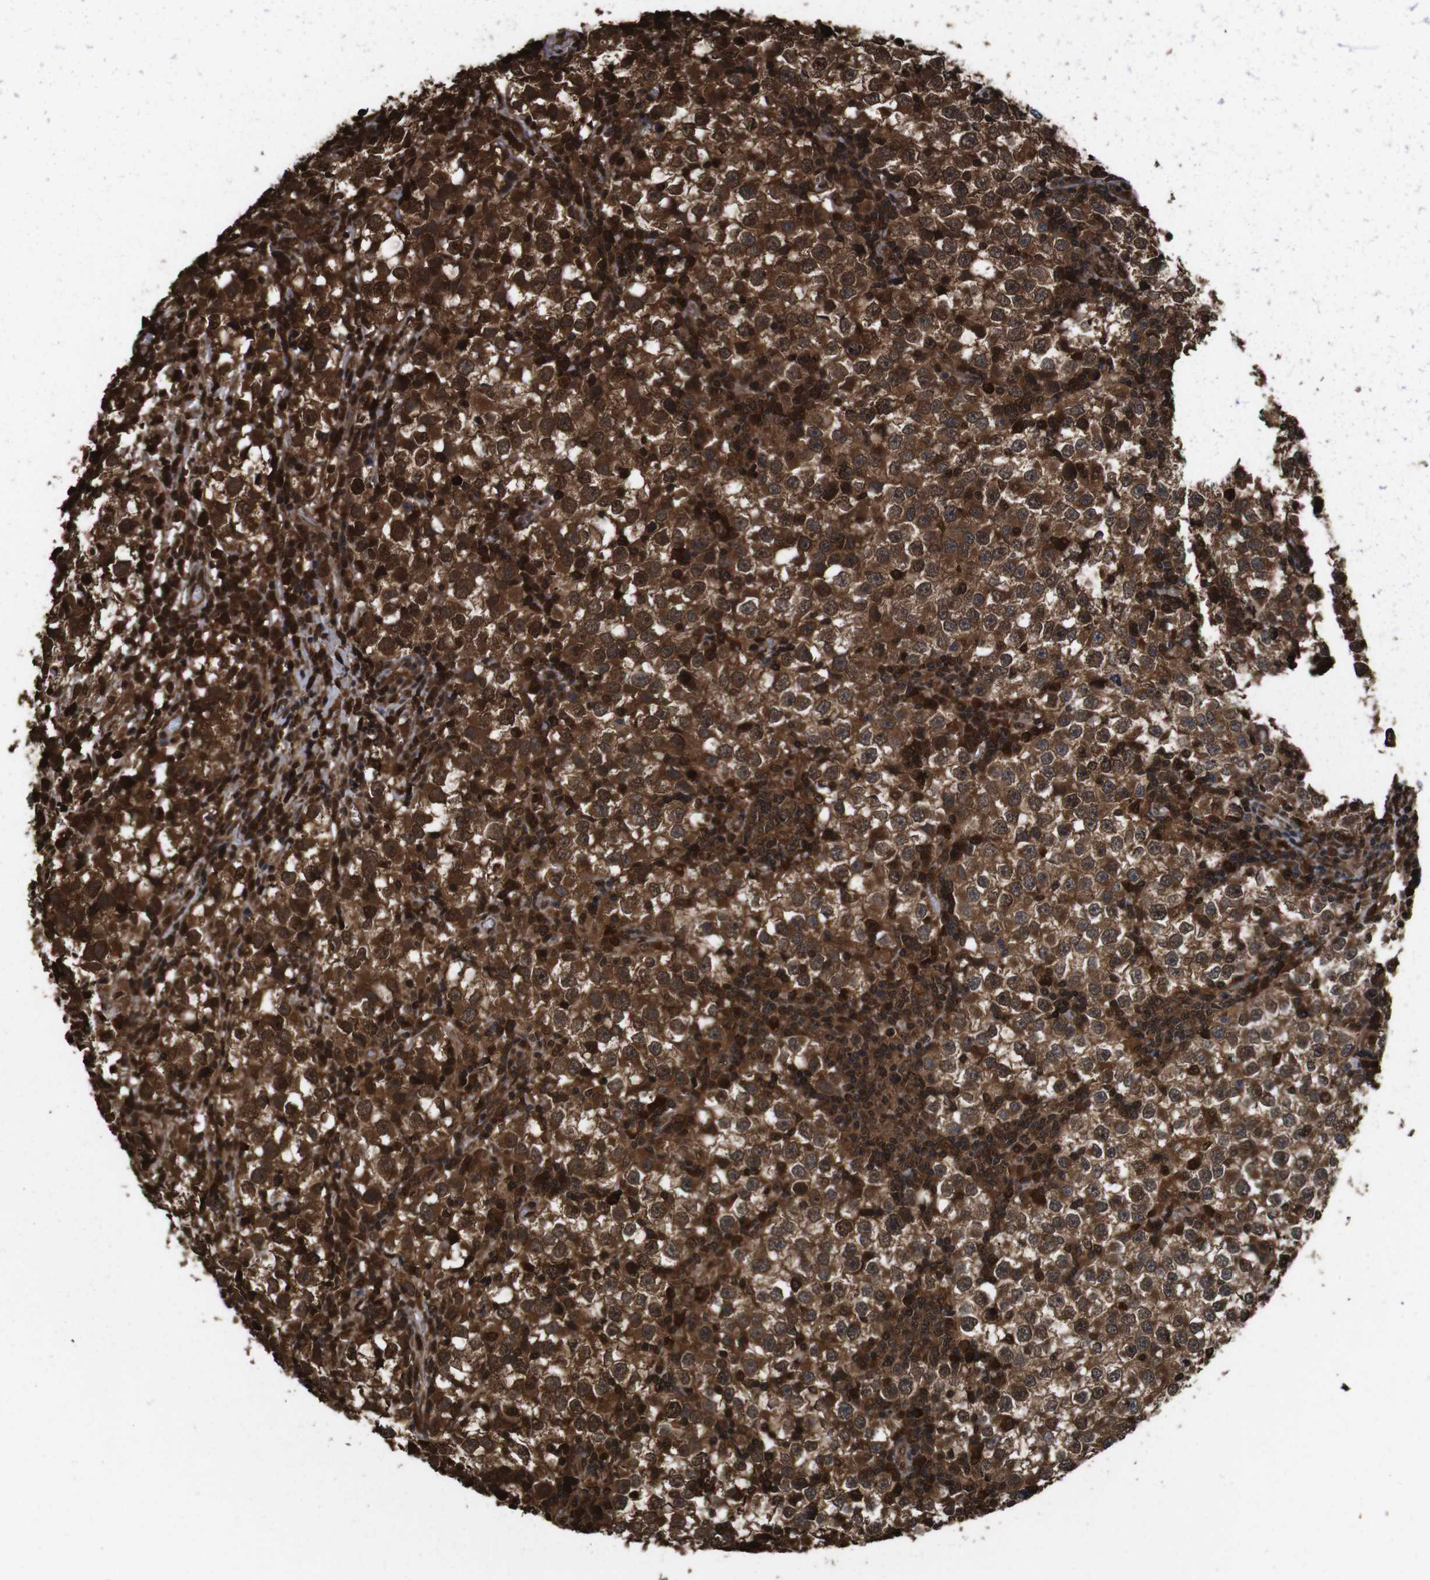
{"staining": {"intensity": "strong", "quantity": ">75%", "location": "cytoplasmic/membranous,nuclear"}, "tissue": "testis cancer", "cell_type": "Tumor cells", "image_type": "cancer", "snomed": [{"axis": "morphology", "description": "Seminoma, NOS"}, {"axis": "topography", "description": "Testis"}], "caption": "Seminoma (testis) stained with DAB (3,3'-diaminobenzidine) immunohistochemistry (IHC) displays high levels of strong cytoplasmic/membranous and nuclear positivity in approximately >75% of tumor cells.", "gene": "VCP", "patient": {"sex": "male", "age": 65}}